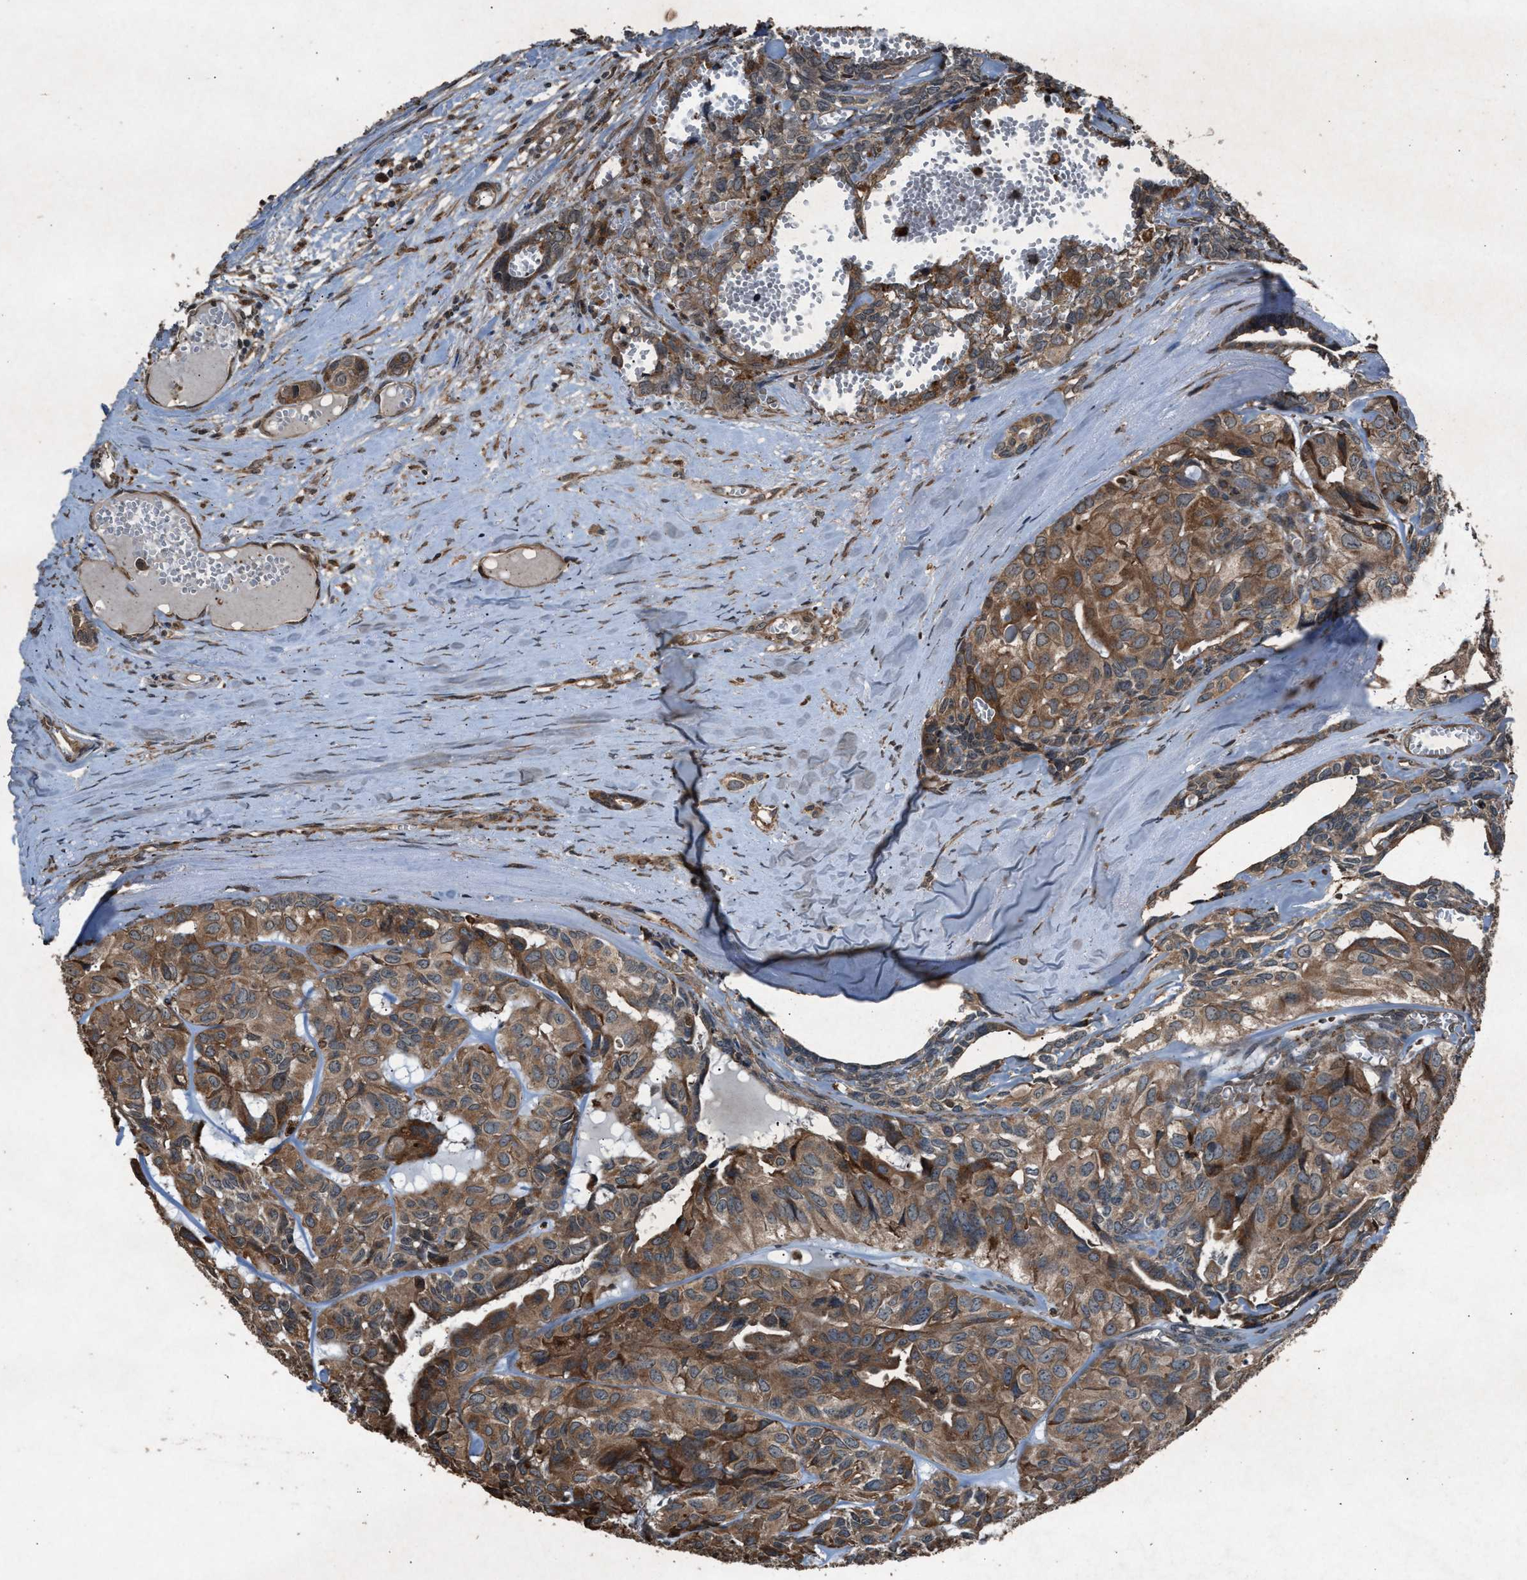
{"staining": {"intensity": "moderate", "quantity": ">75%", "location": "cytoplasmic/membranous"}, "tissue": "head and neck cancer", "cell_type": "Tumor cells", "image_type": "cancer", "snomed": [{"axis": "morphology", "description": "Adenocarcinoma, NOS"}, {"axis": "topography", "description": "Salivary gland, NOS"}, {"axis": "topography", "description": "Head-Neck"}], "caption": "A photomicrograph showing moderate cytoplasmic/membranous expression in about >75% of tumor cells in head and neck cancer (adenocarcinoma), as visualized by brown immunohistochemical staining.", "gene": "CALR", "patient": {"sex": "female", "age": 76}}